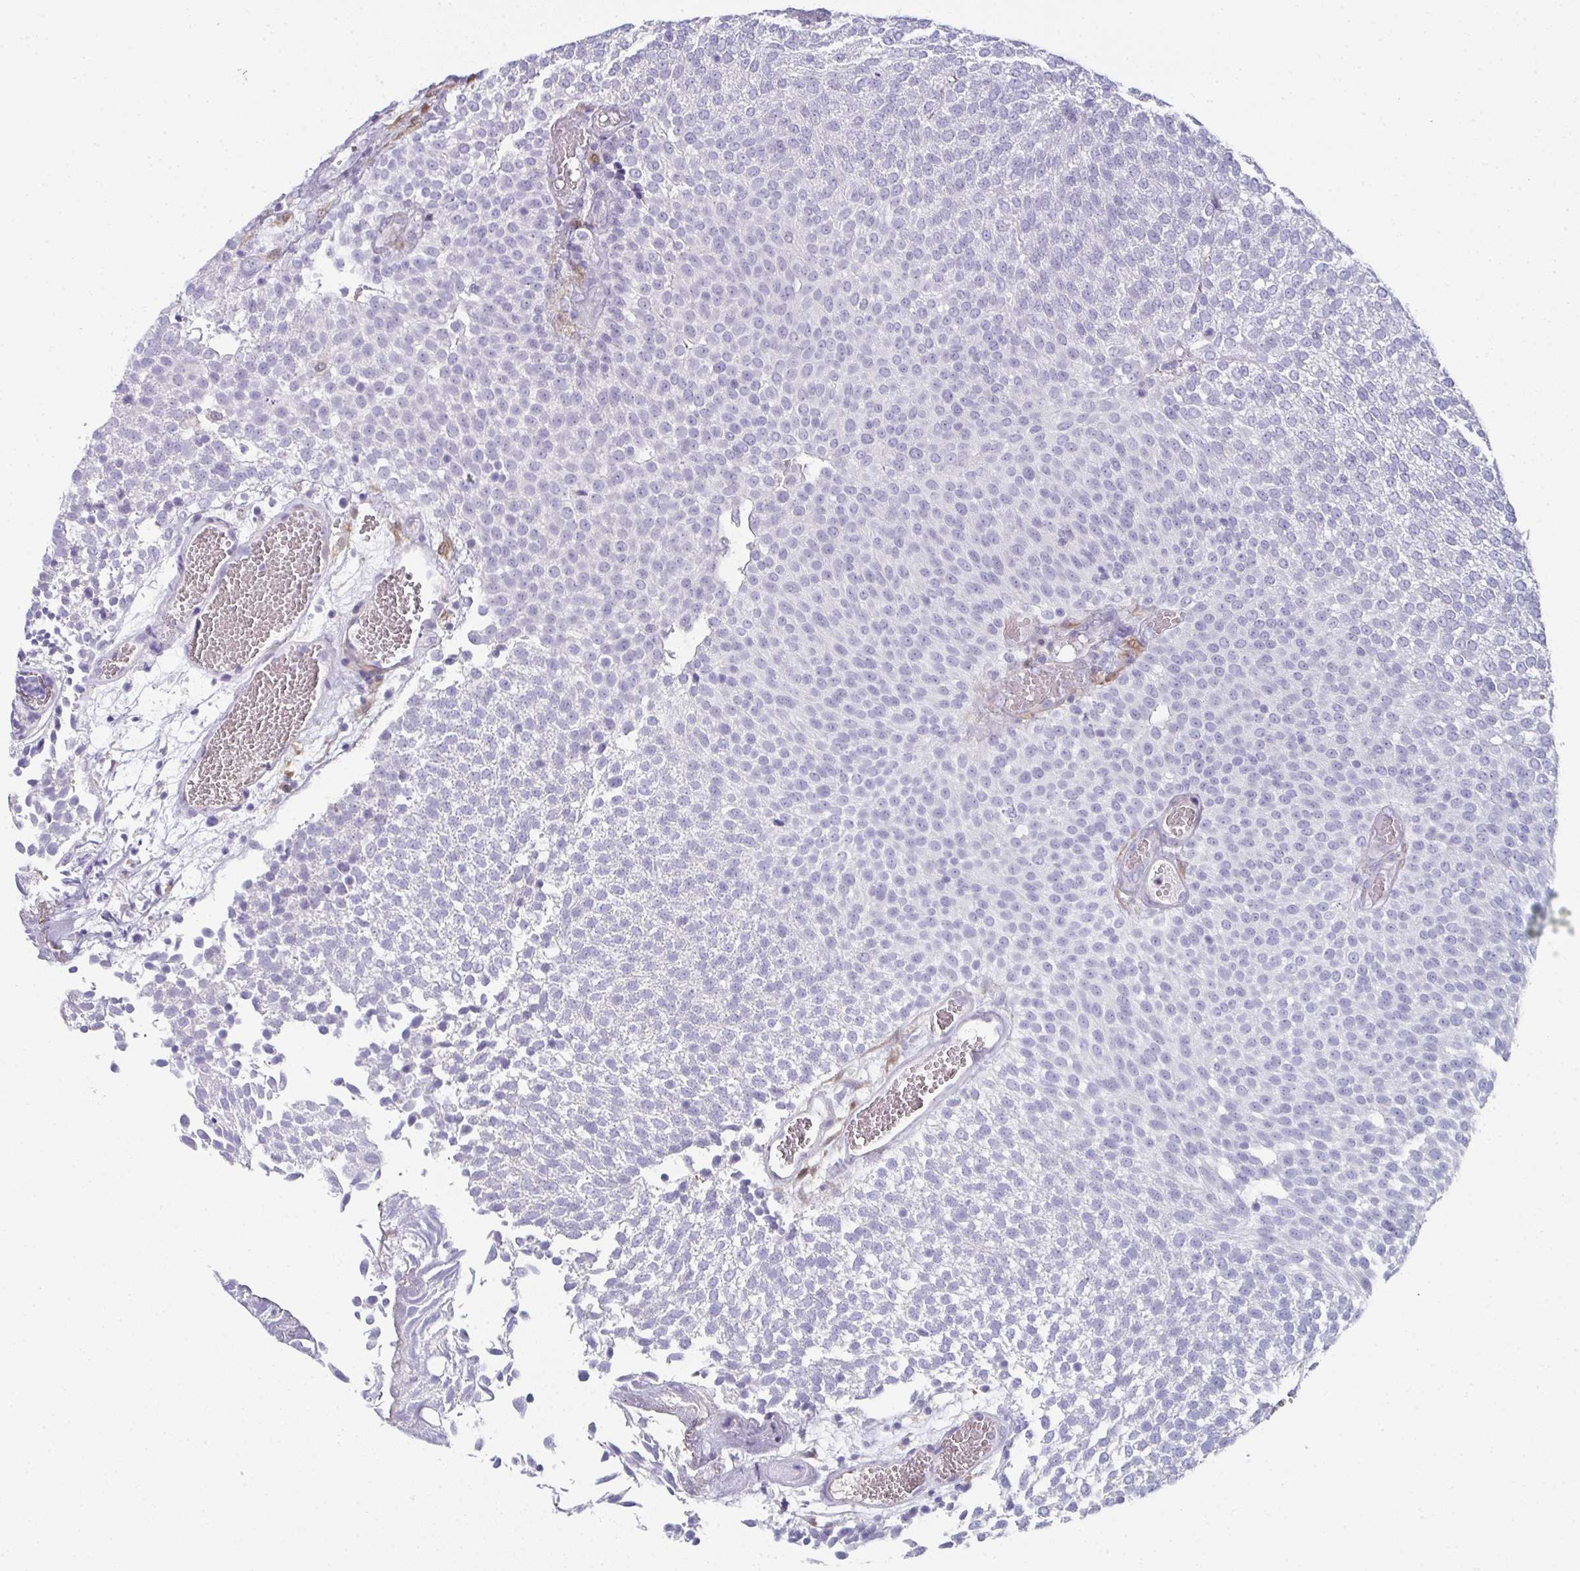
{"staining": {"intensity": "negative", "quantity": "none", "location": "none"}, "tissue": "urothelial cancer", "cell_type": "Tumor cells", "image_type": "cancer", "snomed": [{"axis": "morphology", "description": "Urothelial carcinoma, Low grade"}, {"axis": "topography", "description": "Urinary bladder"}], "caption": "This is an immunohistochemistry image of urothelial cancer. There is no expression in tumor cells.", "gene": "RBP1", "patient": {"sex": "female", "age": 79}}